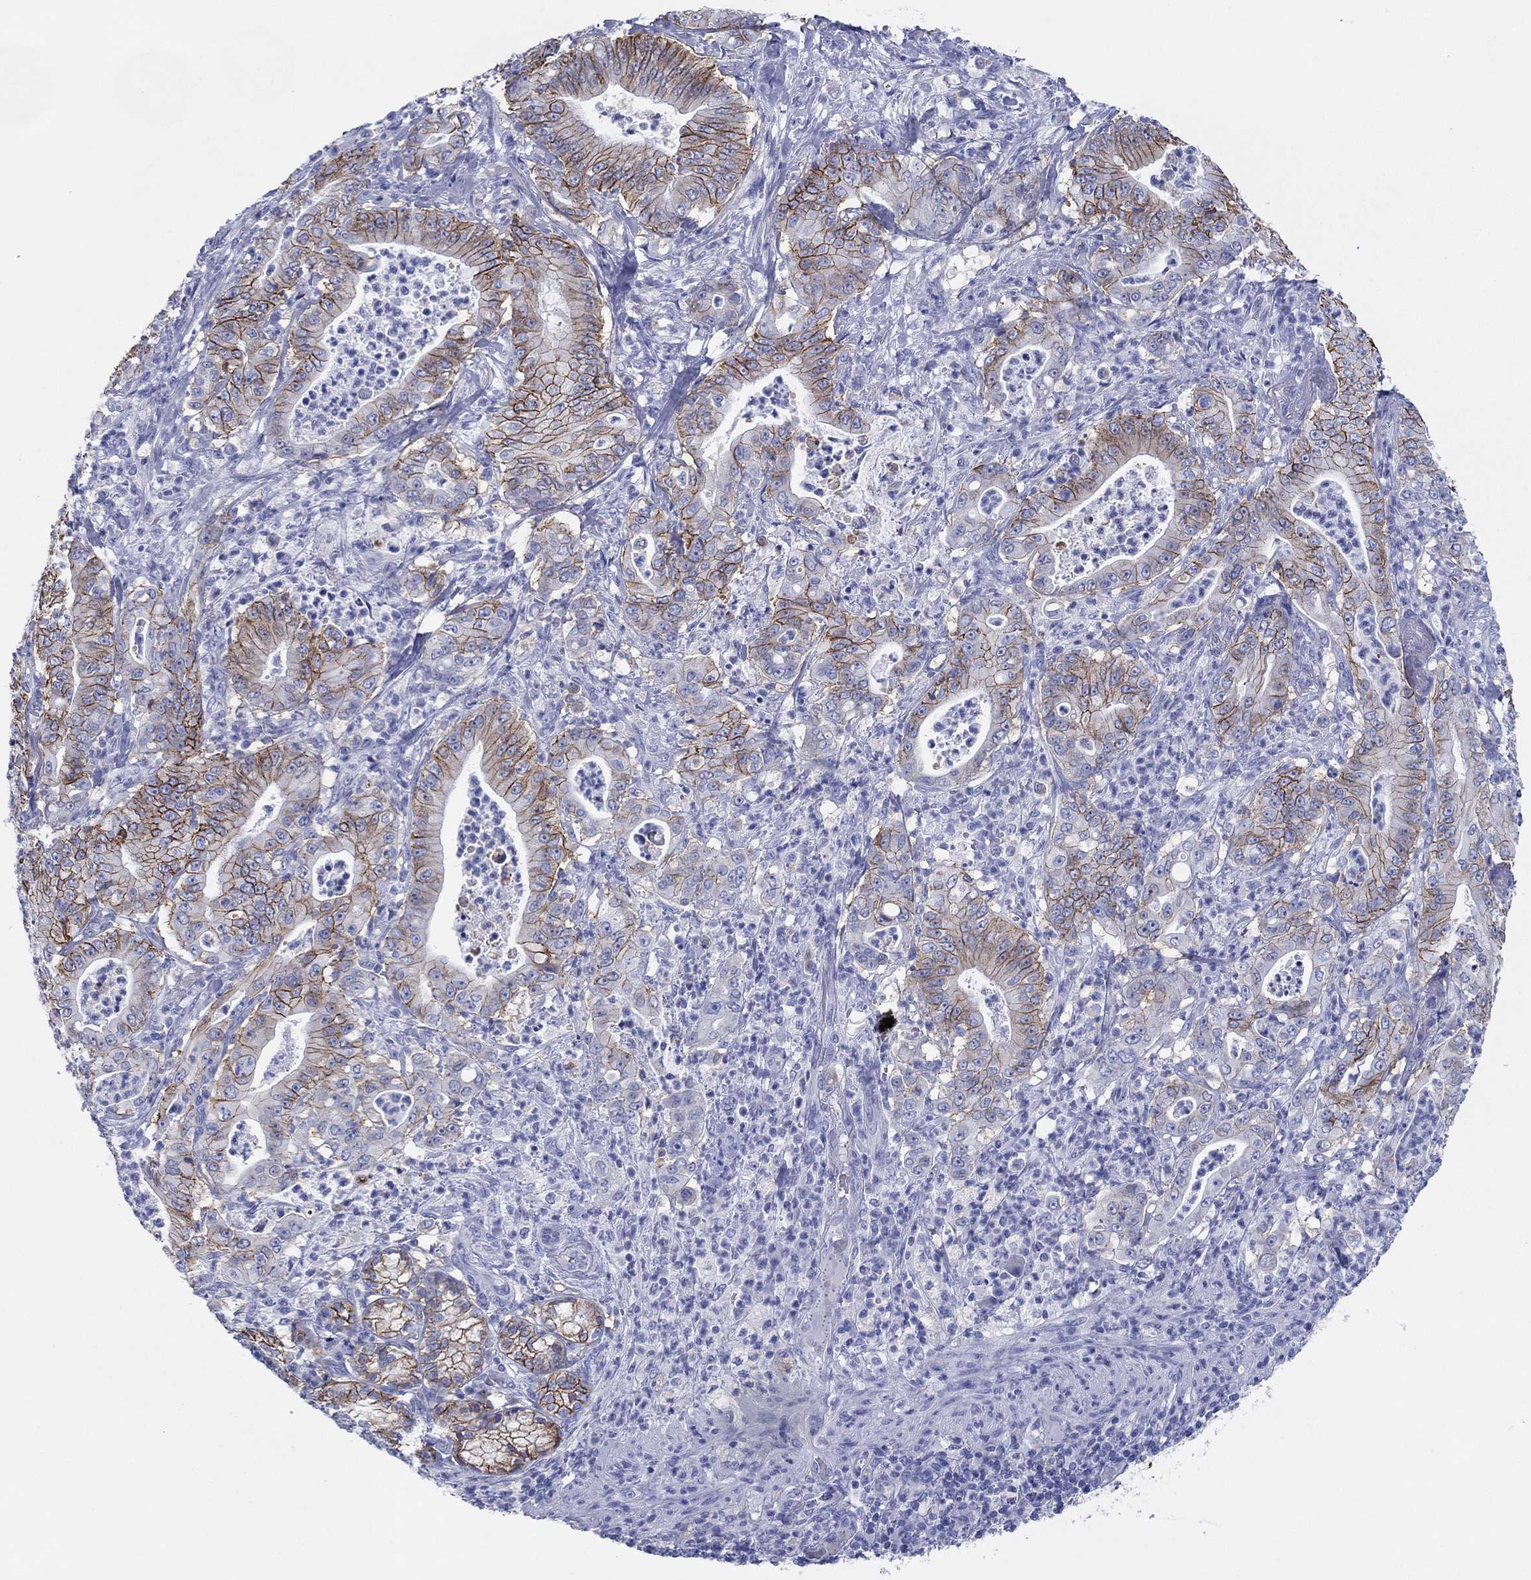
{"staining": {"intensity": "strong", "quantity": "25%-75%", "location": "cytoplasmic/membranous"}, "tissue": "pancreatic cancer", "cell_type": "Tumor cells", "image_type": "cancer", "snomed": [{"axis": "morphology", "description": "Adenocarcinoma, NOS"}, {"axis": "topography", "description": "Pancreas"}], "caption": "Tumor cells display high levels of strong cytoplasmic/membranous positivity in about 25%-75% of cells in human adenocarcinoma (pancreatic).", "gene": "ATP1B1", "patient": {"sex": "male", "age": 71}}